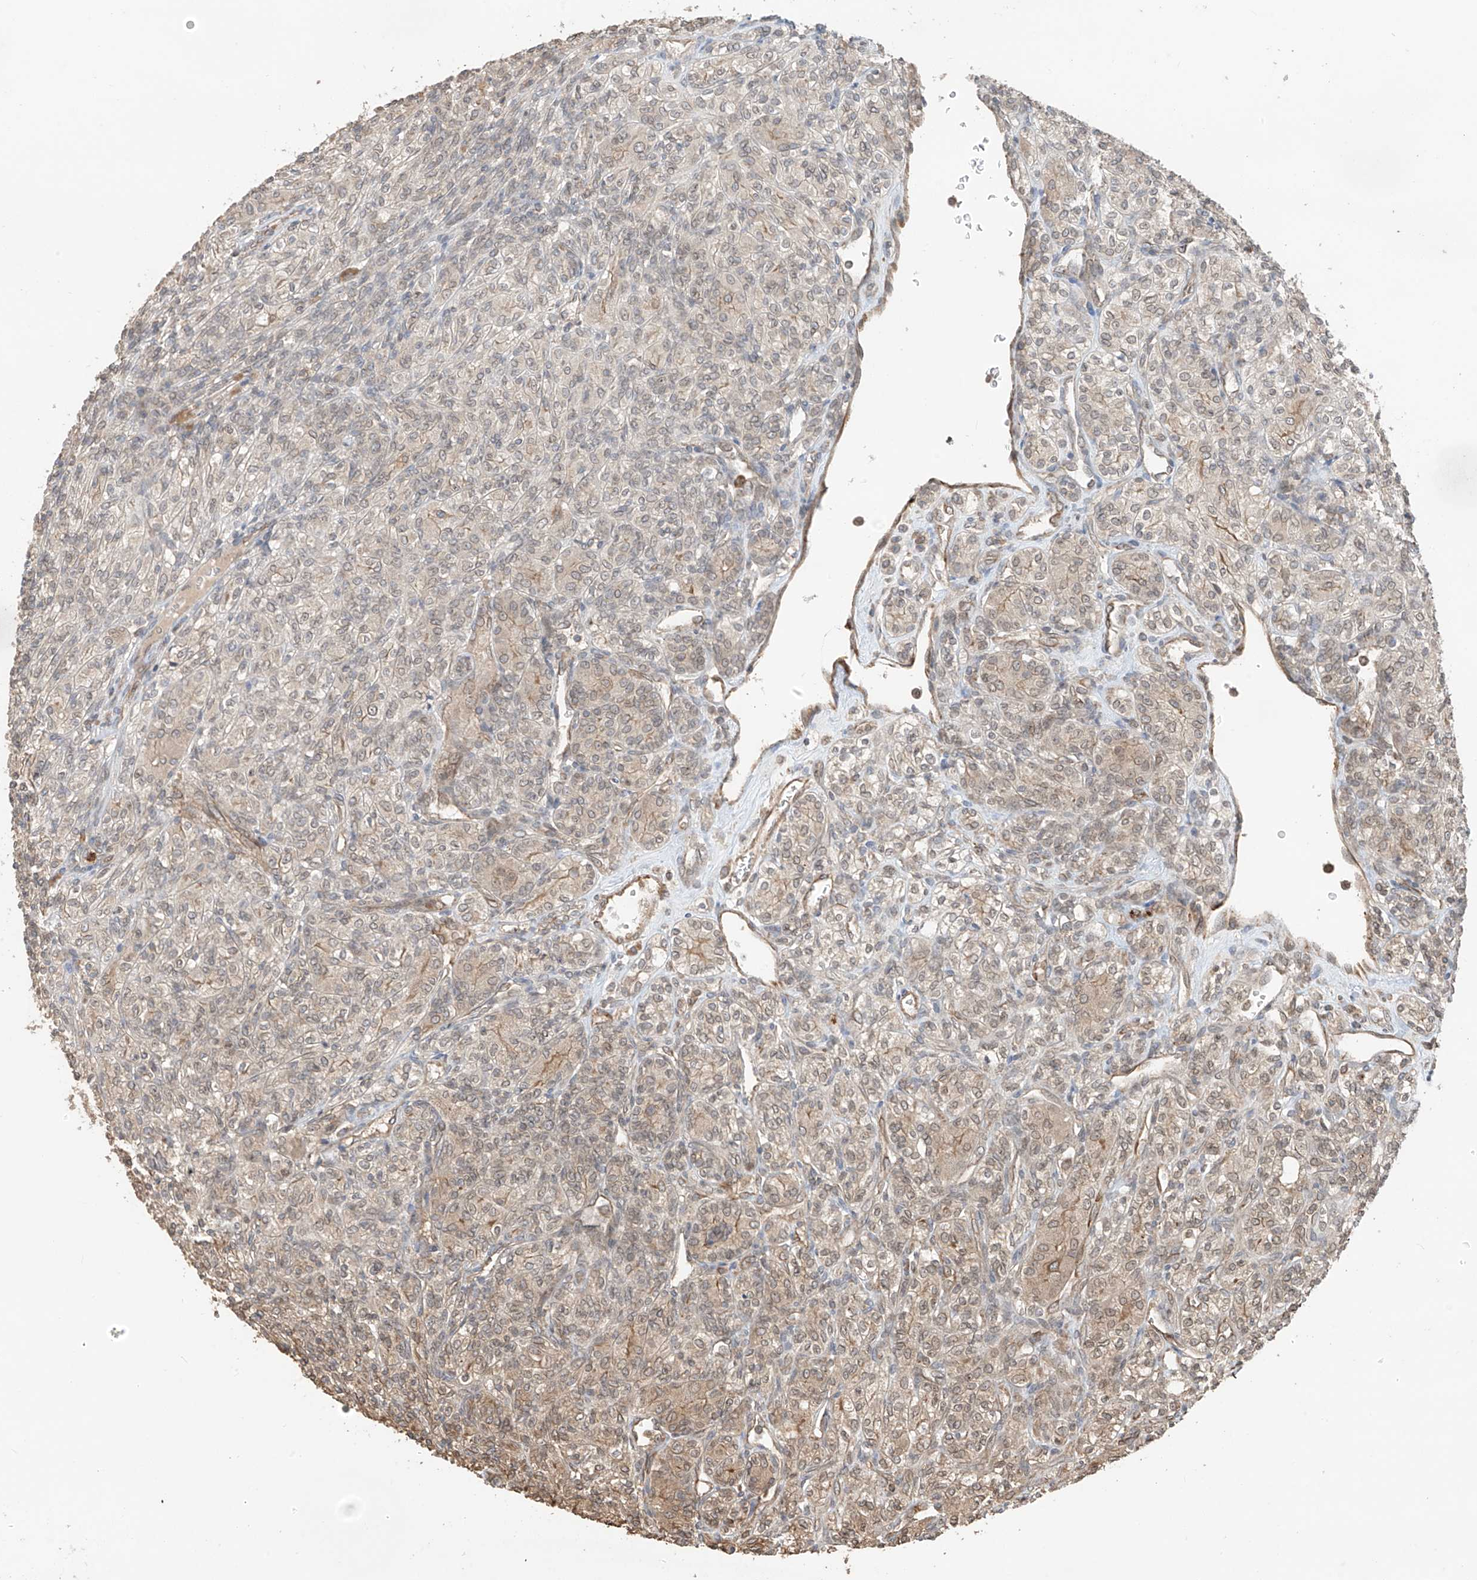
{"staining": {"intensity": "weak", "quantity": "25%-75%", "location": "cytoplasmic/membranous,nuclear"}, "tissue": "renal cancer", "cell_type": "Tumor cells", "image_type": "cancer", "snomed": [{"axis": "morphology", "description": "Adenocarcinoma, NOS"}, {"axis": "topography", "description": "Kidney"}], "caption": "High-magnification brightfield microscopy of renal adenocarcinoma stained with DAB (3,3'-diaminobenzidine) (brown) and counterstained with hematoxylin (blue). tumor cells exhibit weak cytoplasmic/membranous and nuclear staining is present in about25%-75% of cells. (Stains: DAB (3,3'-diaminobenzidine) in brown, nuclei in blue, Microscopy: brightfield microscopy at high magnification).", "gene": "AHCTF1", "patient": {"sex": "male", "age": 77}}